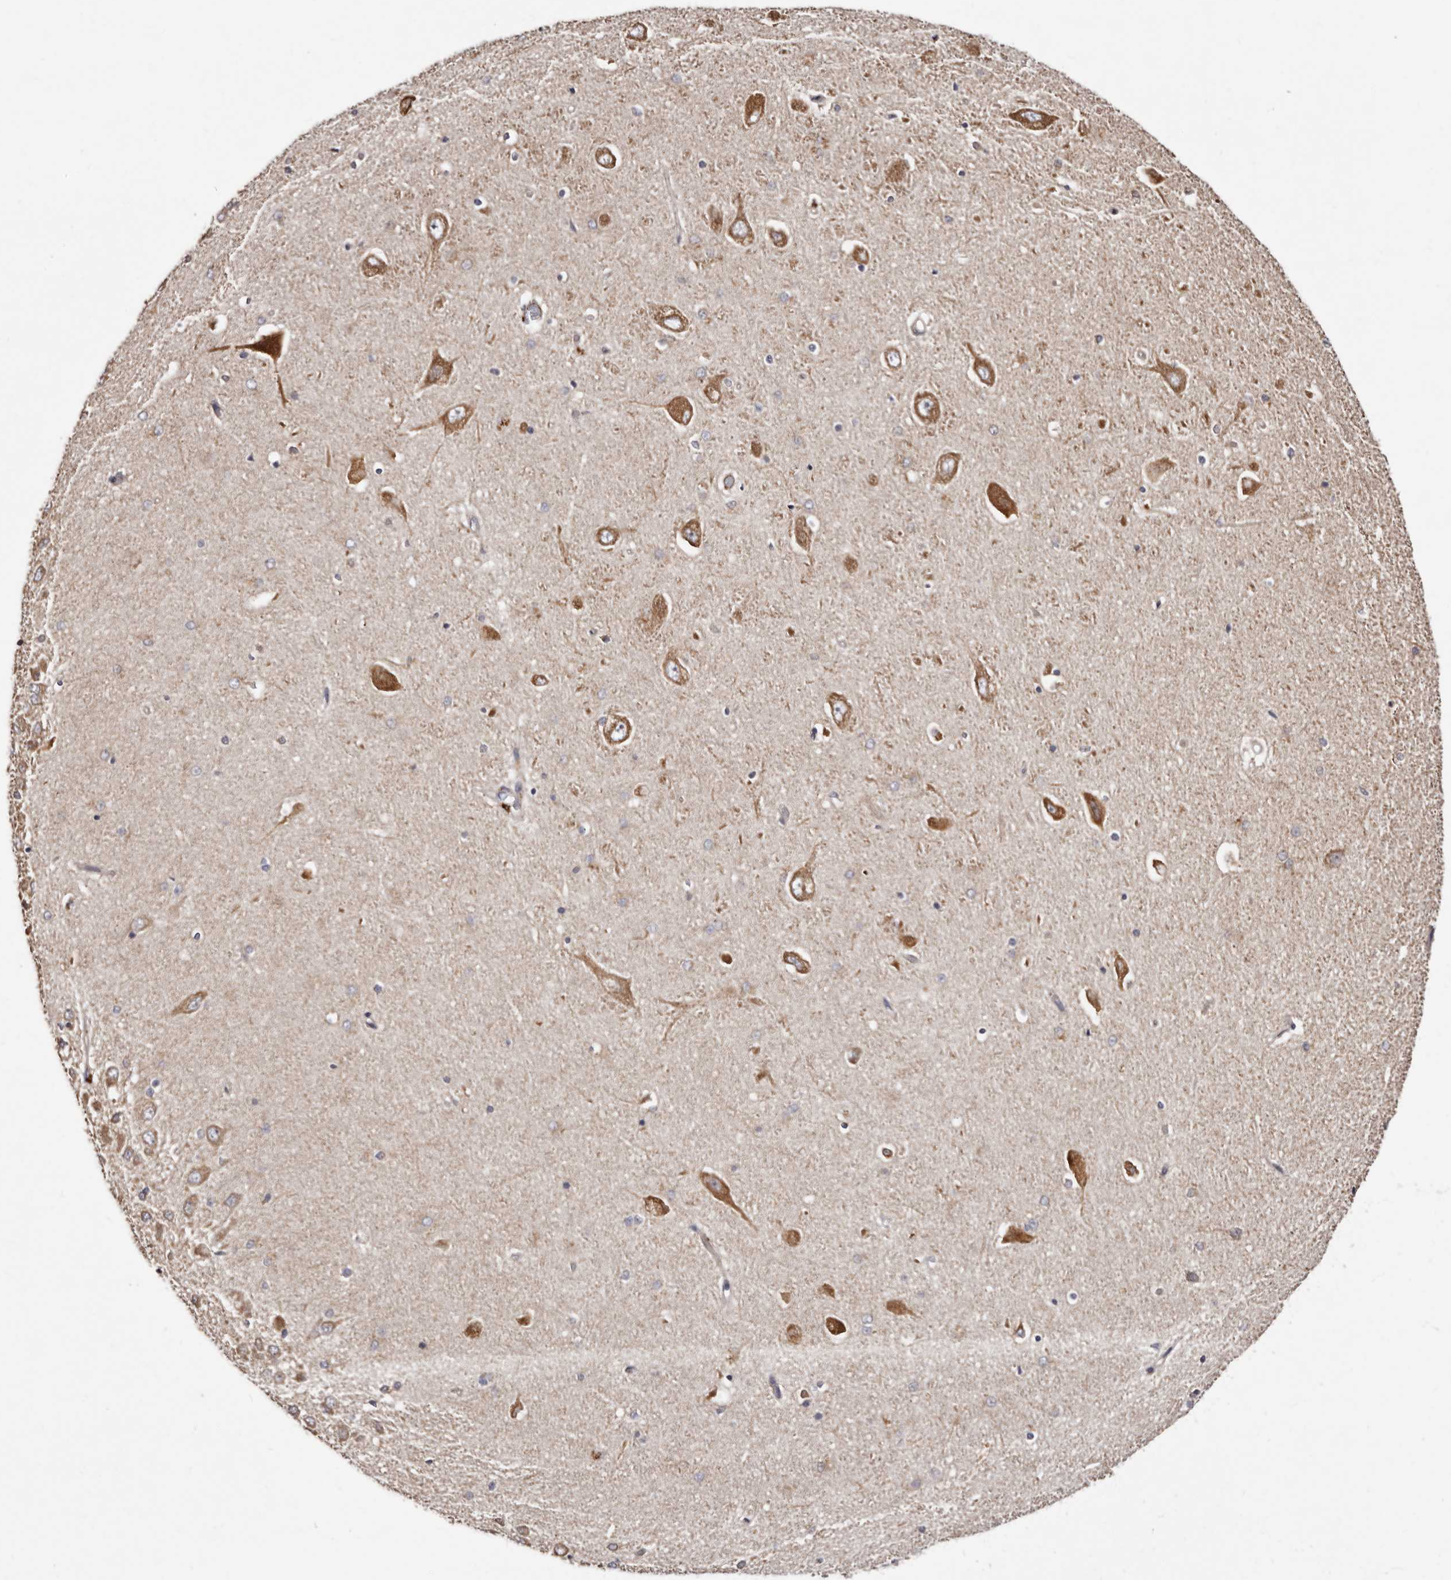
{"staining": {"intensity": "moderate", "quantity": "<25%", "location": "cytoplasmic/membranous"}, "tissue": "hippocampus", "cell_type": "Glial cells", "image_type": "normal", "snomed": [{"axis": "morphology", "description": "Normal tissue, NOS"}, {"axis": "topography", "description": "Hippocampus"}], "caption": "Brown immunohistochemical staining in benign human hippocampus reveals moderate cytoplasmic/membranous staining in about <25% of glial cells. Using DAB (3,3'-diaminobenzidine) (brown) and hematoxylin (blue) stains, captured at high magnification using brightfield microscopy.", "gene": "LUZP1", "patient": {"sex": "male", "age": 45}}